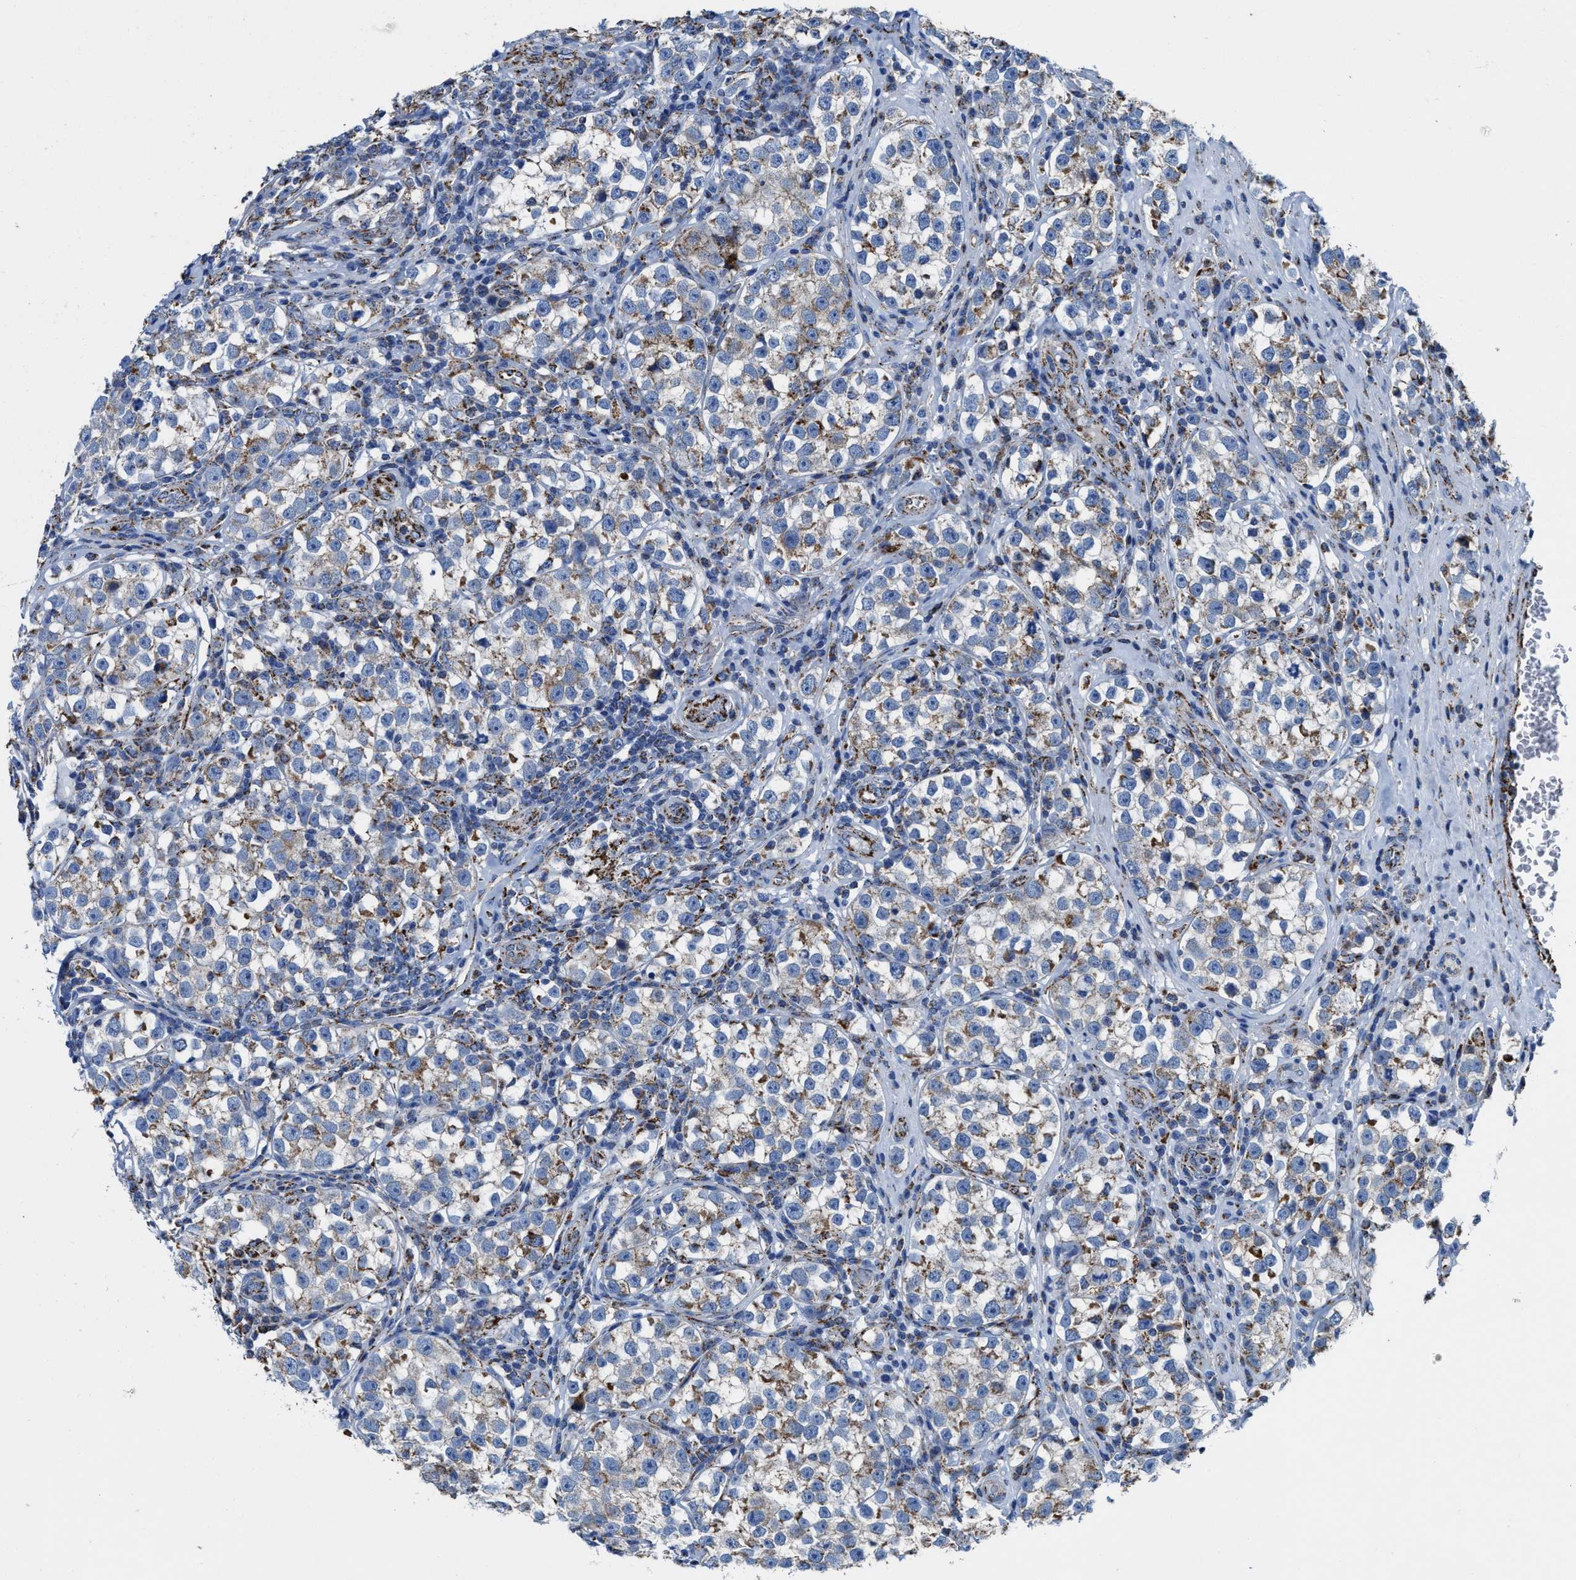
{"staining": {"intensity": "moderate", "quantity": "<25%", "location": "cytoplasmic/membranous"}, "tissue": "testis cancer", "cell_type": "Tumor cells", "image_type": "cancer", "snomed": [{"axis": "morphology", "description": "Normal tissue, NOS"}, {"axis": "morphology", "description": "Seminoma, NOS"}, {"axis": "topography", "description": "Testis"}], "caption": "An image of human testis seminoma stained for a protein displays moderate cytoplasmic/membranous brown staining in tumor cells.", "gene": "ALDH1B1", "patient": {"sex": "male", "age": 43}}